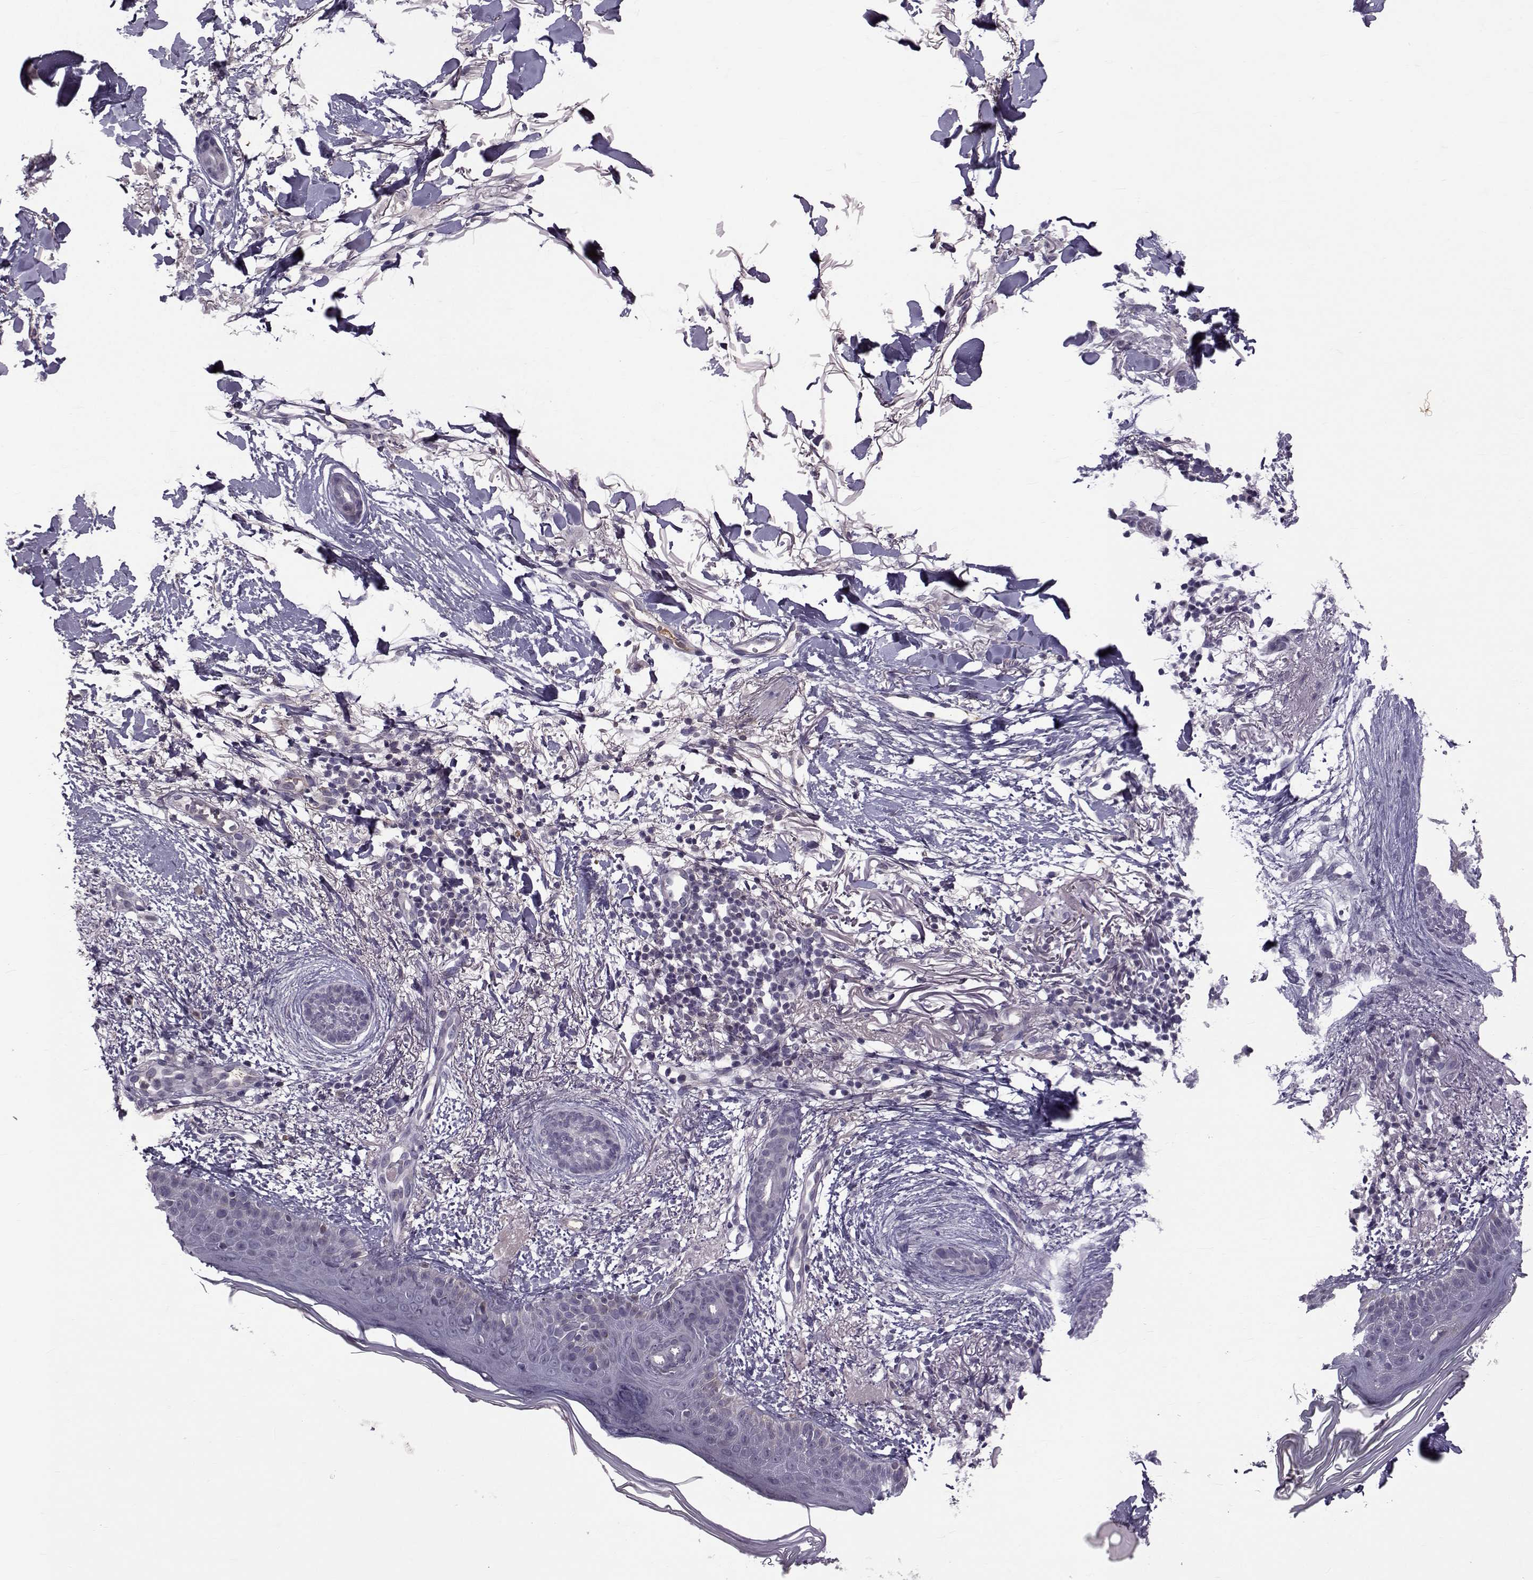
{"staining": {"intensity": "negative", "quantity": "none", "location": "none"}, "tissue": "skin cancer", "cell_type": "Tumor cells", "image_type": "cancer", "snomed": [{"axis": "morphology", "description": "Normal tissue, NOS"}, {"axis": "morphology", "description": "Basal cell carcinoma"}, {"axis": "topography", "description": "Skin"}], "caption": "The micrograph reveals no significant expression in tumor cells of skin cancer (basal cell carcinoma). (Stains: DAB (3,3'-diaminobenzidine) IHC with hematoxylin counter stain, Microscopy: brightfield microscopy at high magnification).", "gene": "TNFRSF11B", "patient": {"sex": "male", "age": 84}}